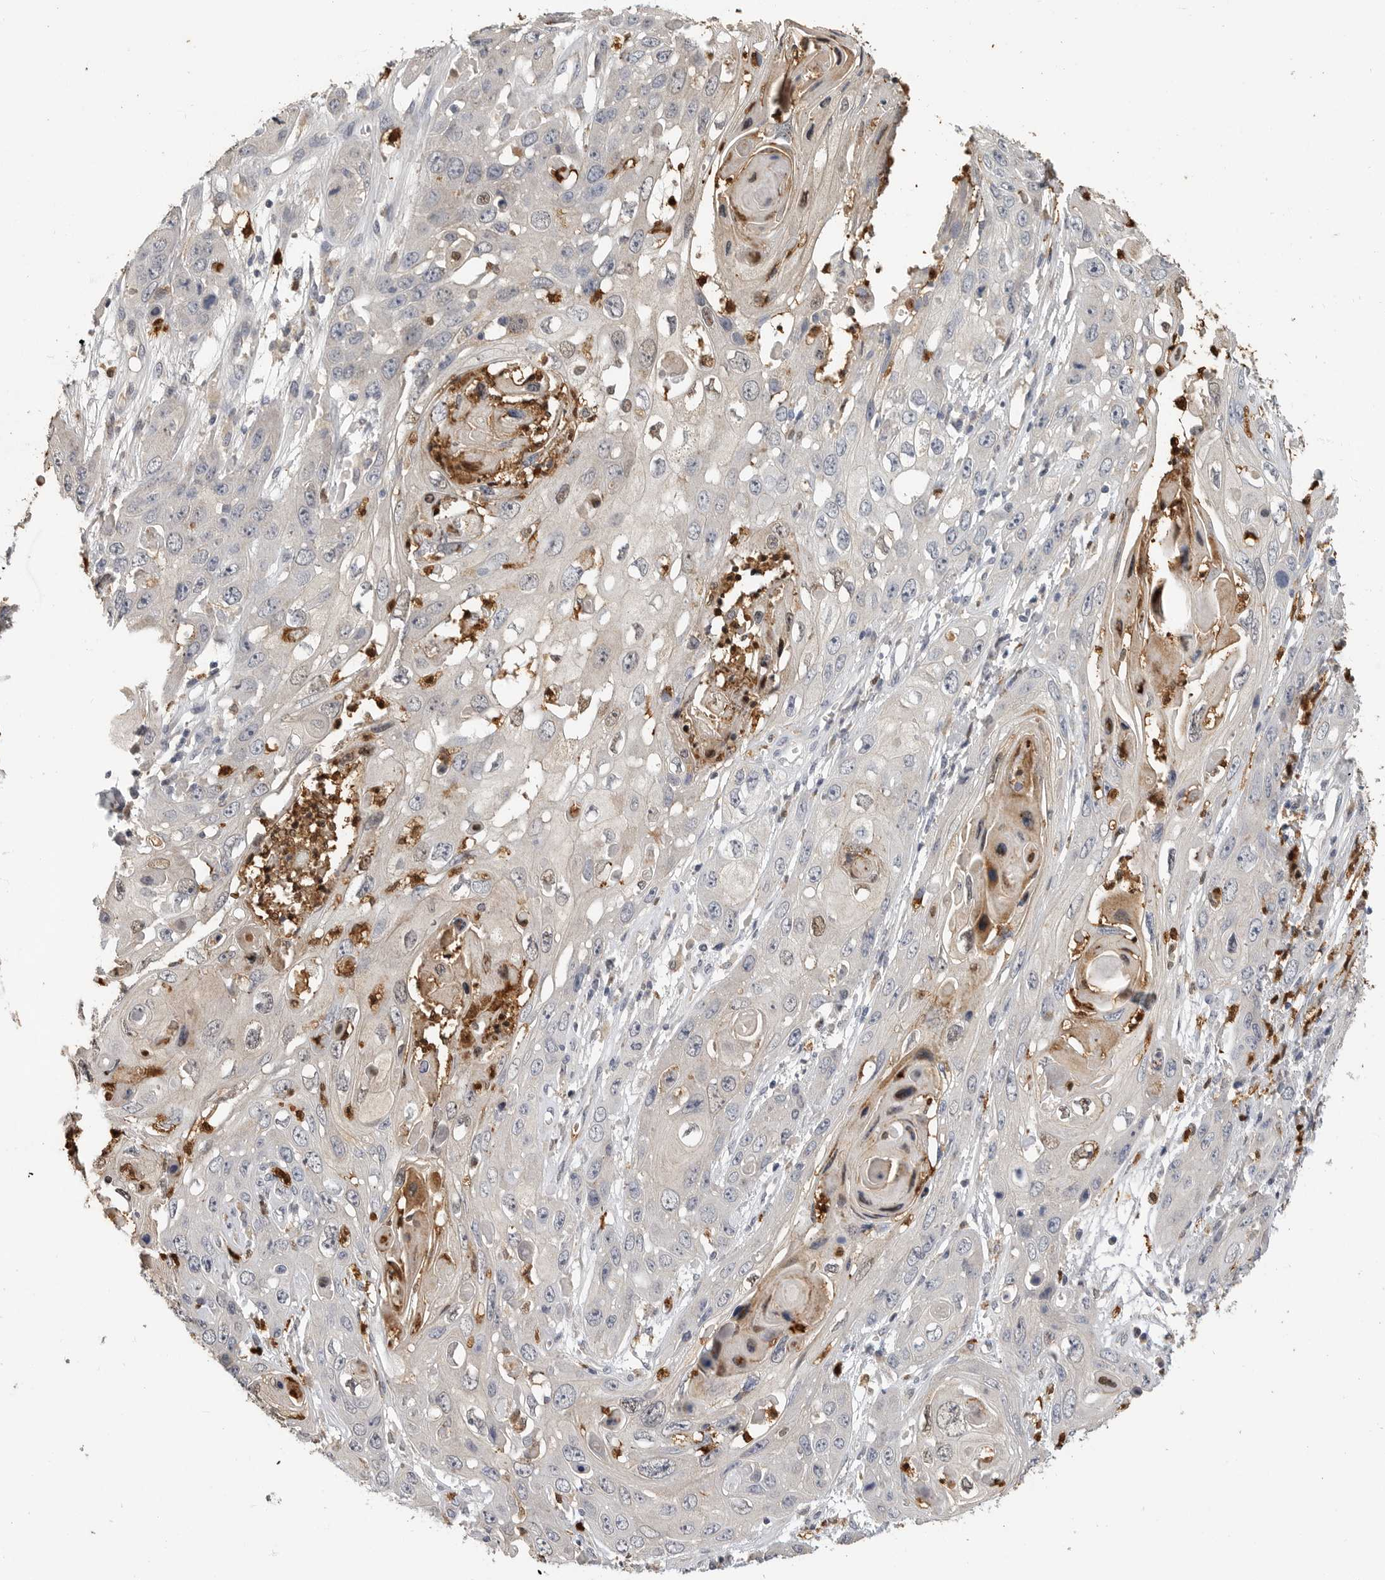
{"staining": {"intensity": "negative", "quantity": "none", "location": "none"}, "tissue": "skin cancer", "cell_type": "Tumor cells", "image_type": "cancer", "snomed": [{"axis": "morphology", "description": "Squamous cell carcinoma, NOS"}, {"axis": "topography", "description": "Skin"}], "caption": "Immunohistochemical staining of skin cancer (squamous cell carcinoma) shows no significant staining in tumor cells.", "gene": "LTBR", "patient": {"sex": "male", "age": 55}}